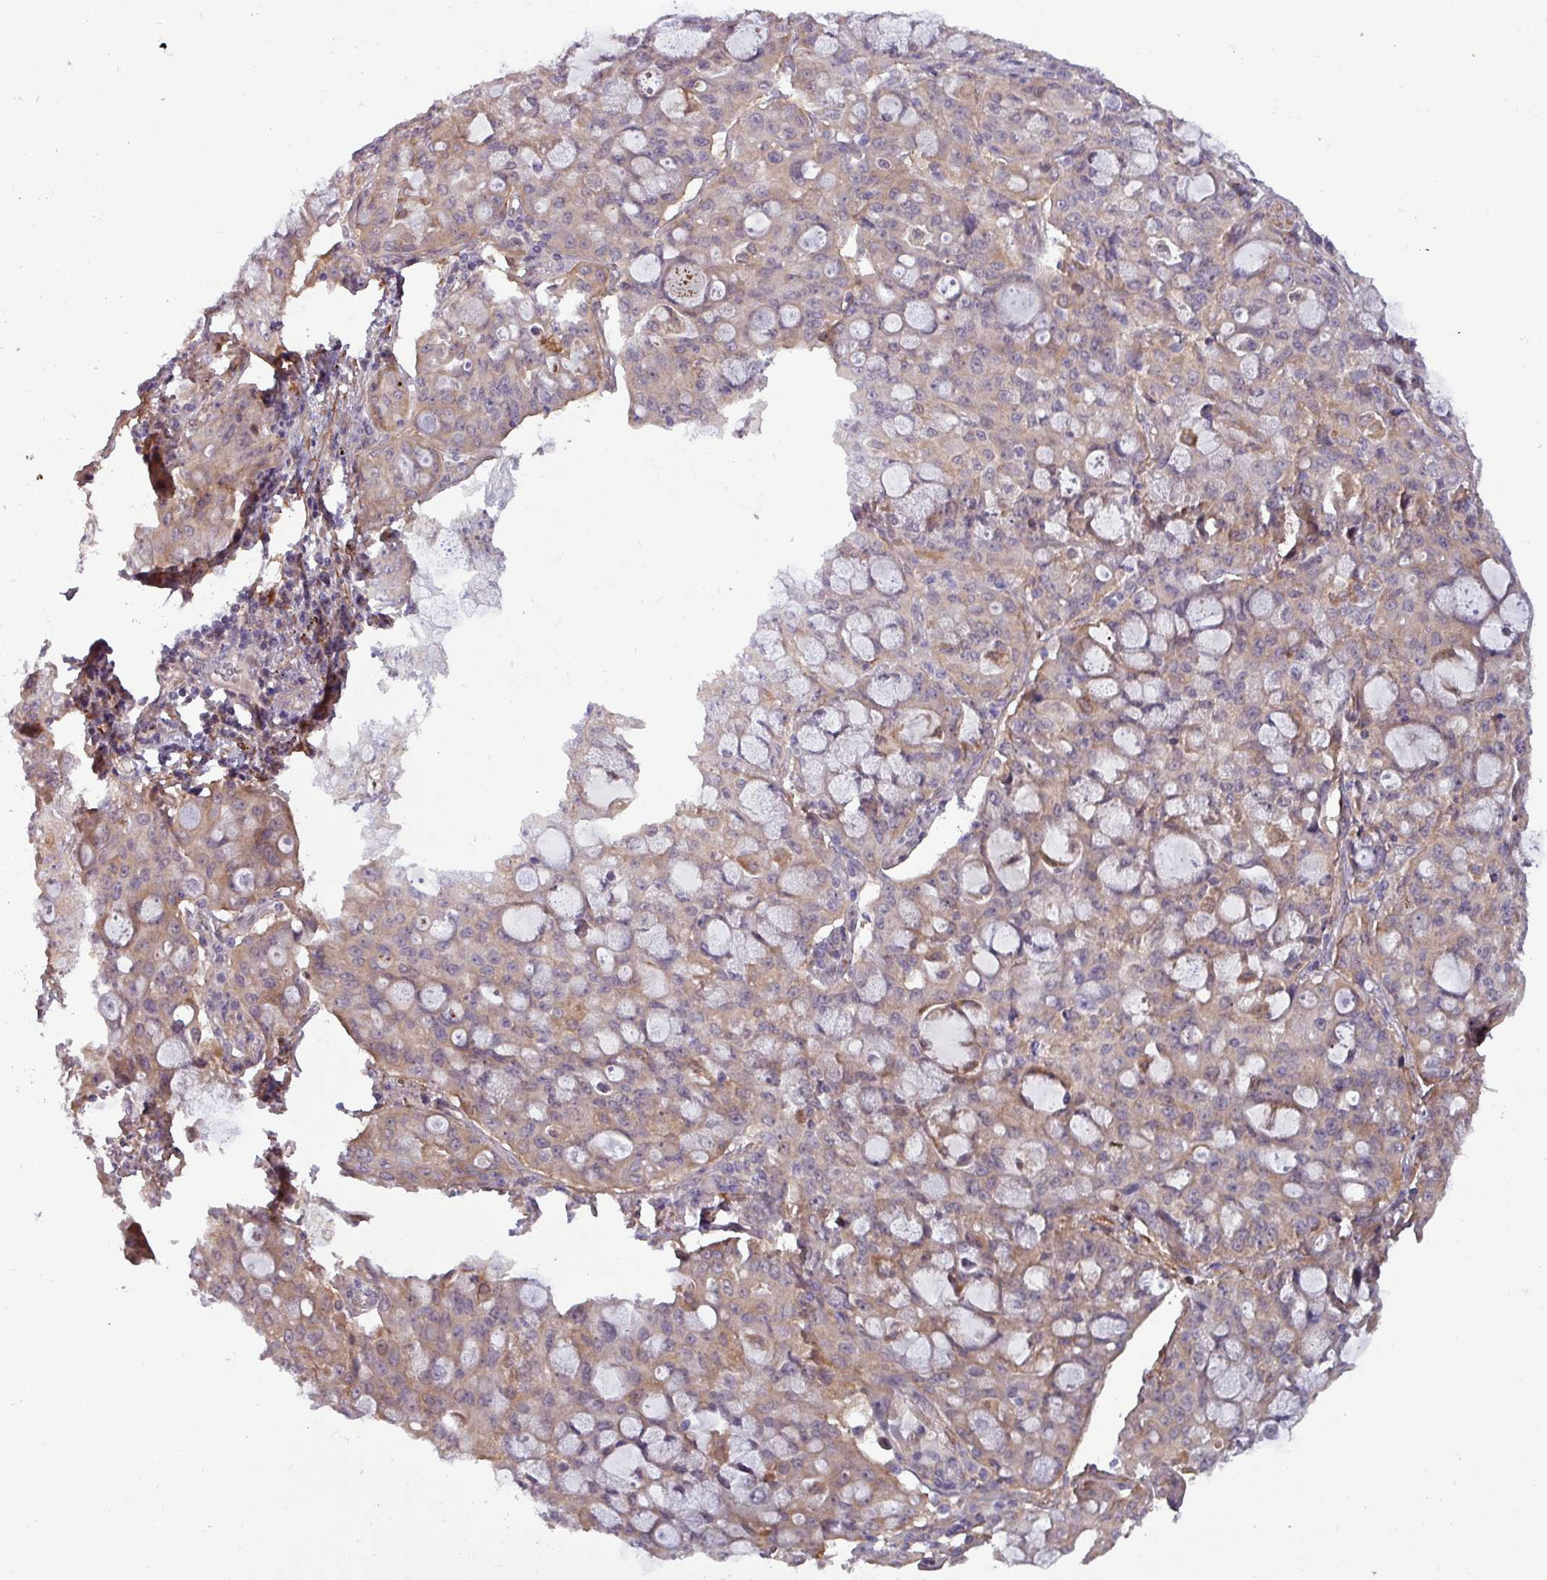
{"staining": {"intensity": "weak", "quantity": "25%-75%", "location": "cytoplasmic/membranous"}, "tissue": "lung cancer", "cell_type": "Tumor cells", "image_type": "cancer", "snomed": [{"axis": "morphology", "description": "Adenocarcinoma, NOS"}, {"axis": "topography", "description": "Lung"}], "caption": "Immunohistochemistry of lung cancer reveals low levels of weak cytoplasmic/membranous positivity in approximately 25%-75% of tumor cells.", "gene": "PCED1A", "patient": {"sex": "female", "age": 44}}